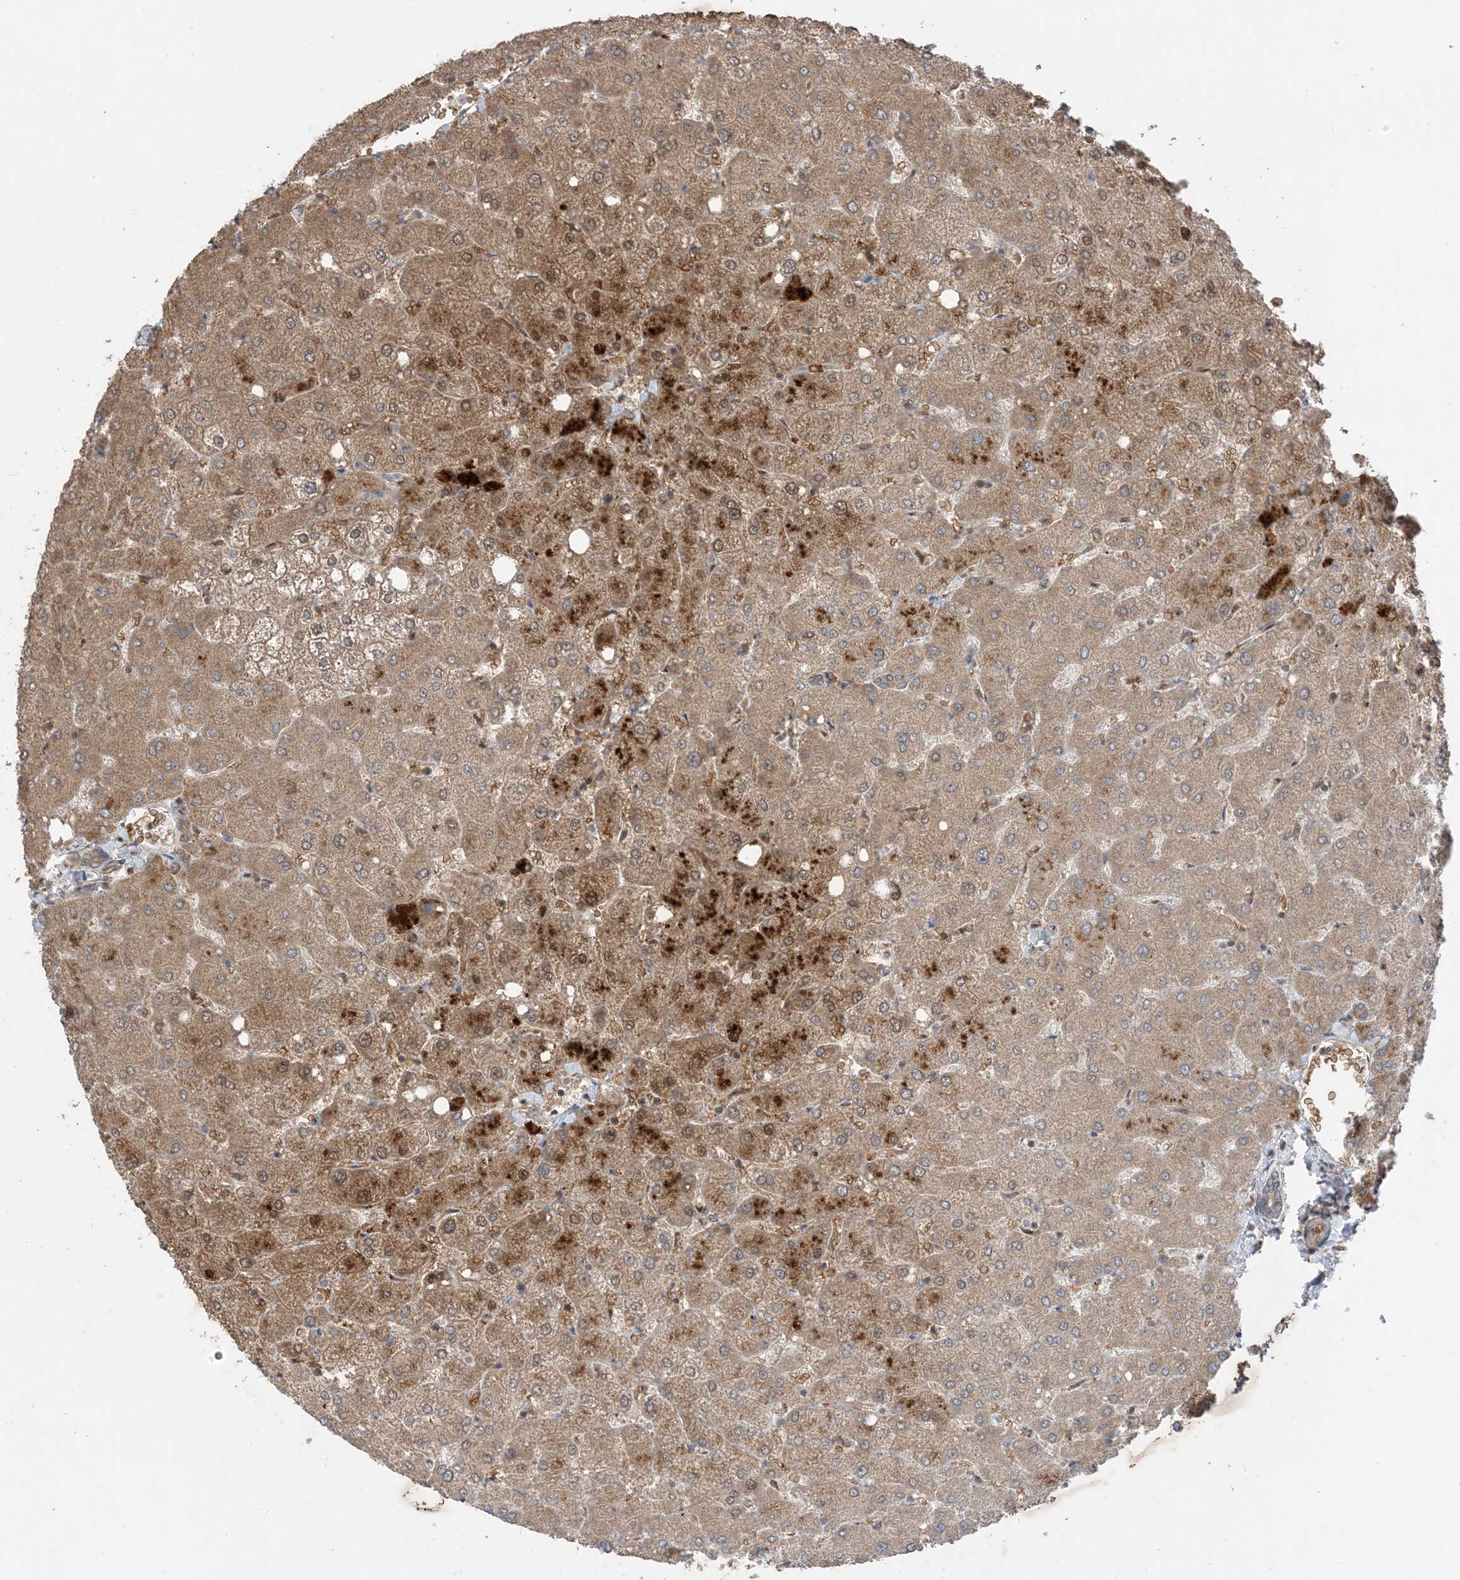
{"staining": {"intensity": "weak", "quantity": "25%-75%", "location": "cytoplasmic/membranous"}, "tissue": "liver", "cell_type": "Cholangiocytes", "image_type": "normal", "snomed": [{"axis": "morphology", "description": "Normal tissue, NOS"}, {"axis": "topography", "description": "Liver"}], "caption": "The image reveals immunohistochemical staining of benign liver. There is weak cytoplasmic/membranous positivity is present in approximately 25%-75% of cholangiocytes.", "gene": "PUSL1", "patient": {"sex": "female", "age": 54}}